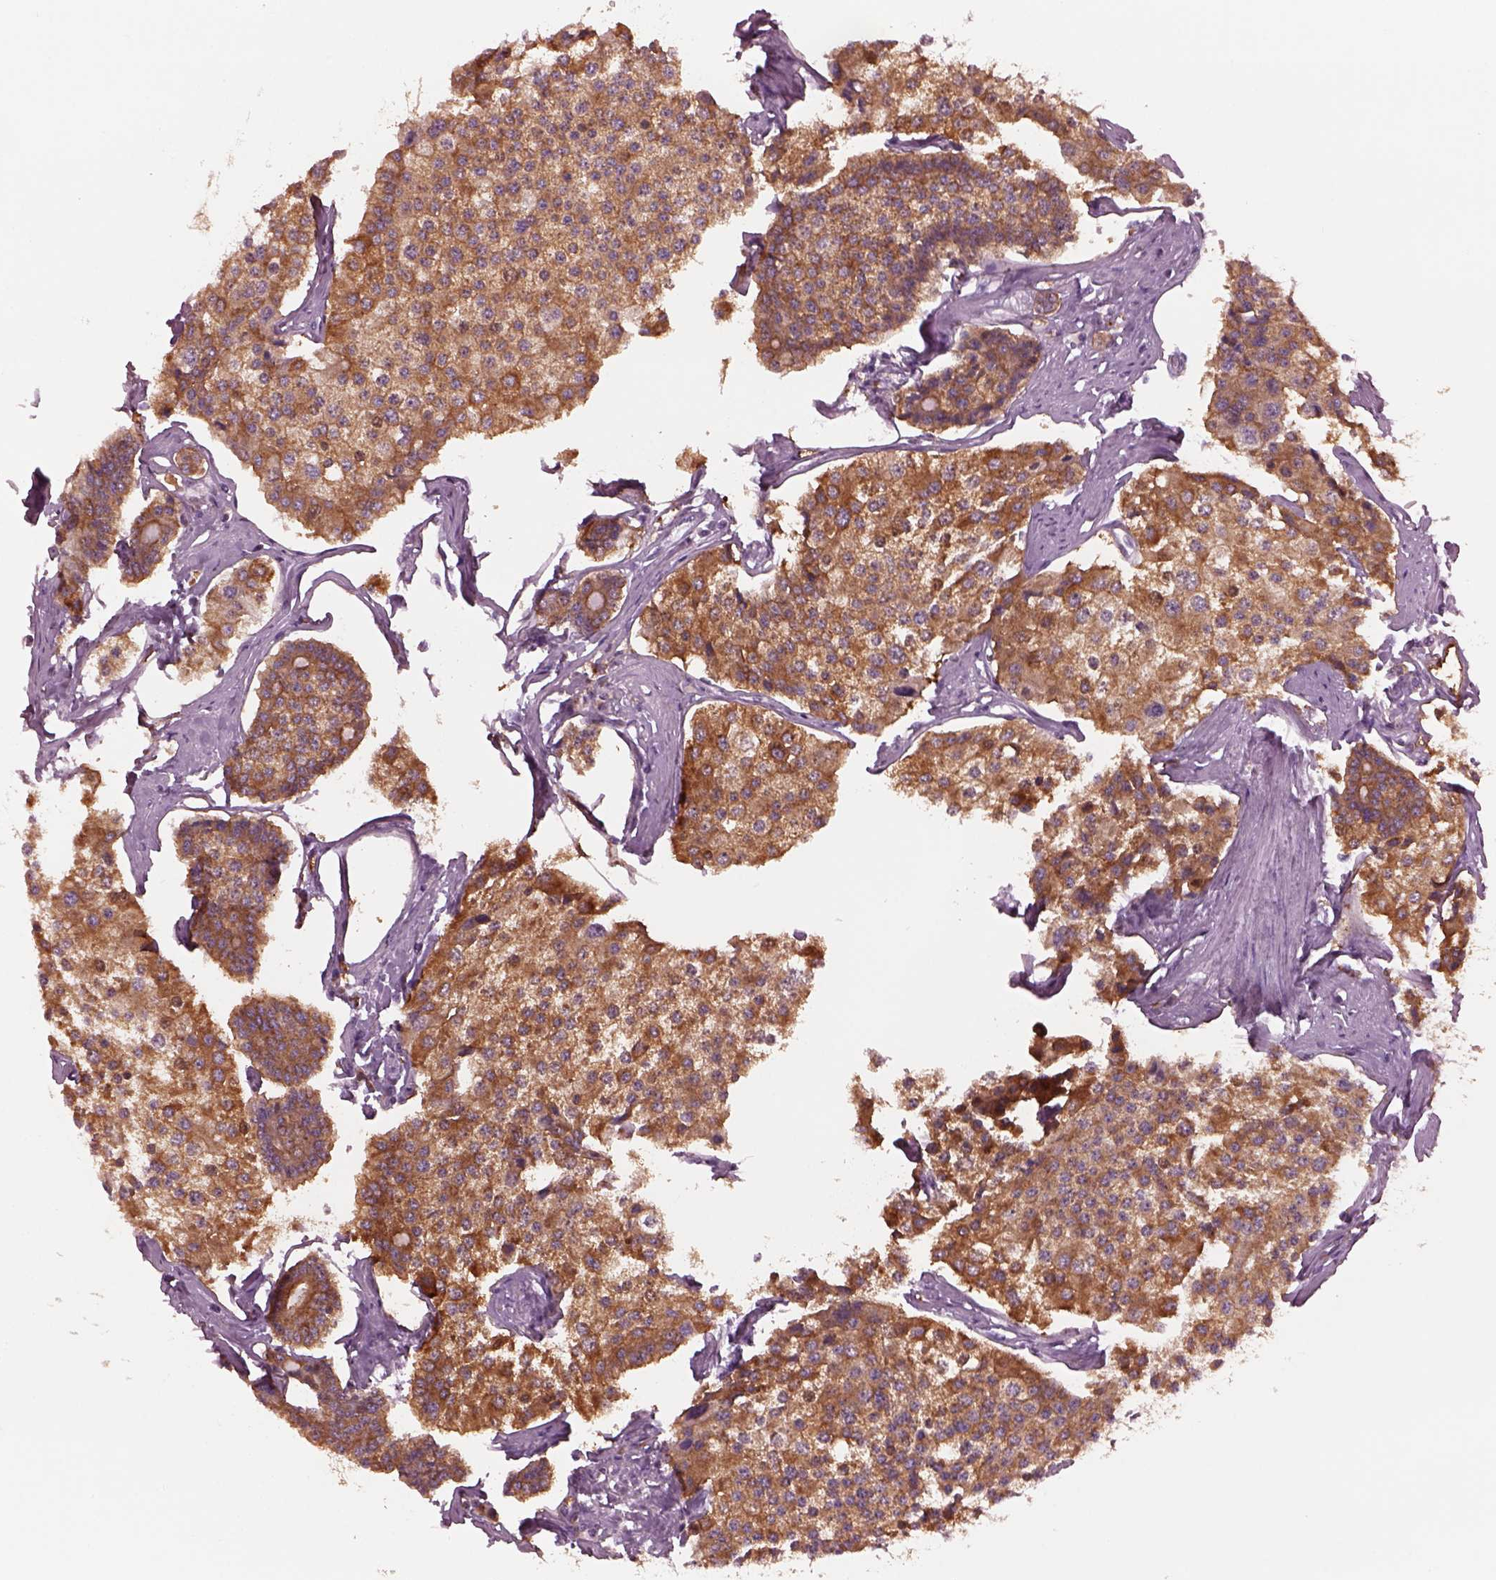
{"staining": {"intensity": "moderate", "quantity": ">75%", "location": "cytoplasmic/membranous"}, "tissue": "carcinoid", "cell_type": "Tumor cells", "image_type": "cancer", "snomed": [{"axis": "morphology", "description": "Carcinoid, malignant, NOS"}, {"axis": "topography", "description": "Small intestine"}], "caption": "IHC staining of malignant carcinoid, which displays medium levels of moderate cytoplasmic/membranous expression in about >75% of tumor cells indicating moderate cytoplasmic/membranous protein staining. The staining was performed using DAB (brown) for protein detection and nuclei were counterstained in hematoxylin (blue).", "gene": "SHTN1", "patient": {"sex": "female", "age": 65}}